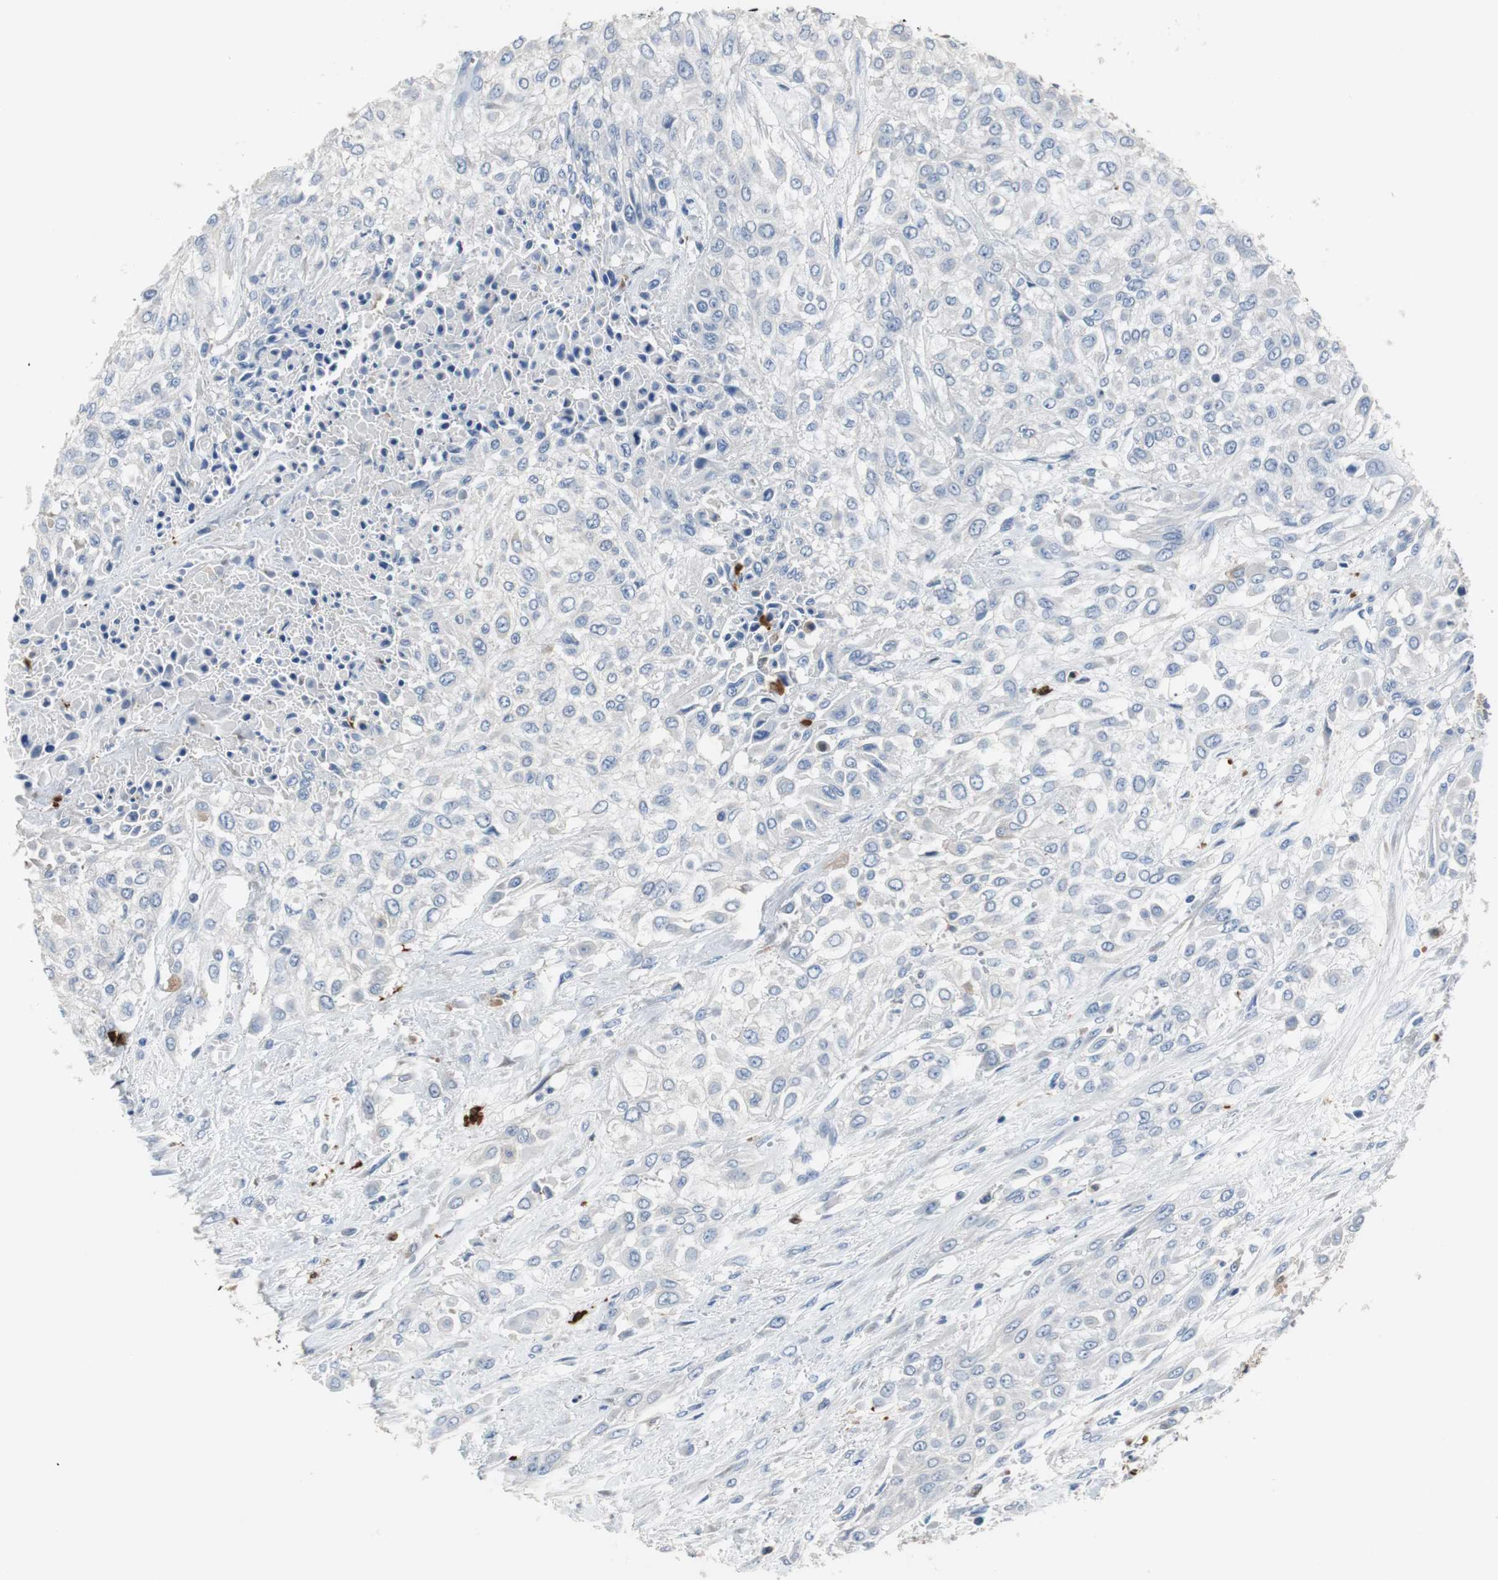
{"staining": {"intensity": "negative", "quantity": "none", "location": "none"}, "tissue": "urothelial cancer", "cell_type": "Tumor cells", "image_type": "cancer", "snomed": [{"axis": "morphology", "description": "Urothelial carcinoma, High grade"}, {"axis": "topography", "description": "Urinary bladder"}], "caption": "This is an immunohistochemistry (IHC) photomicrograph of urothelial cancer. There is no positivity in tumor cells.", "gene": "PI15", "patient": {"sex": "male", "age": 57}}